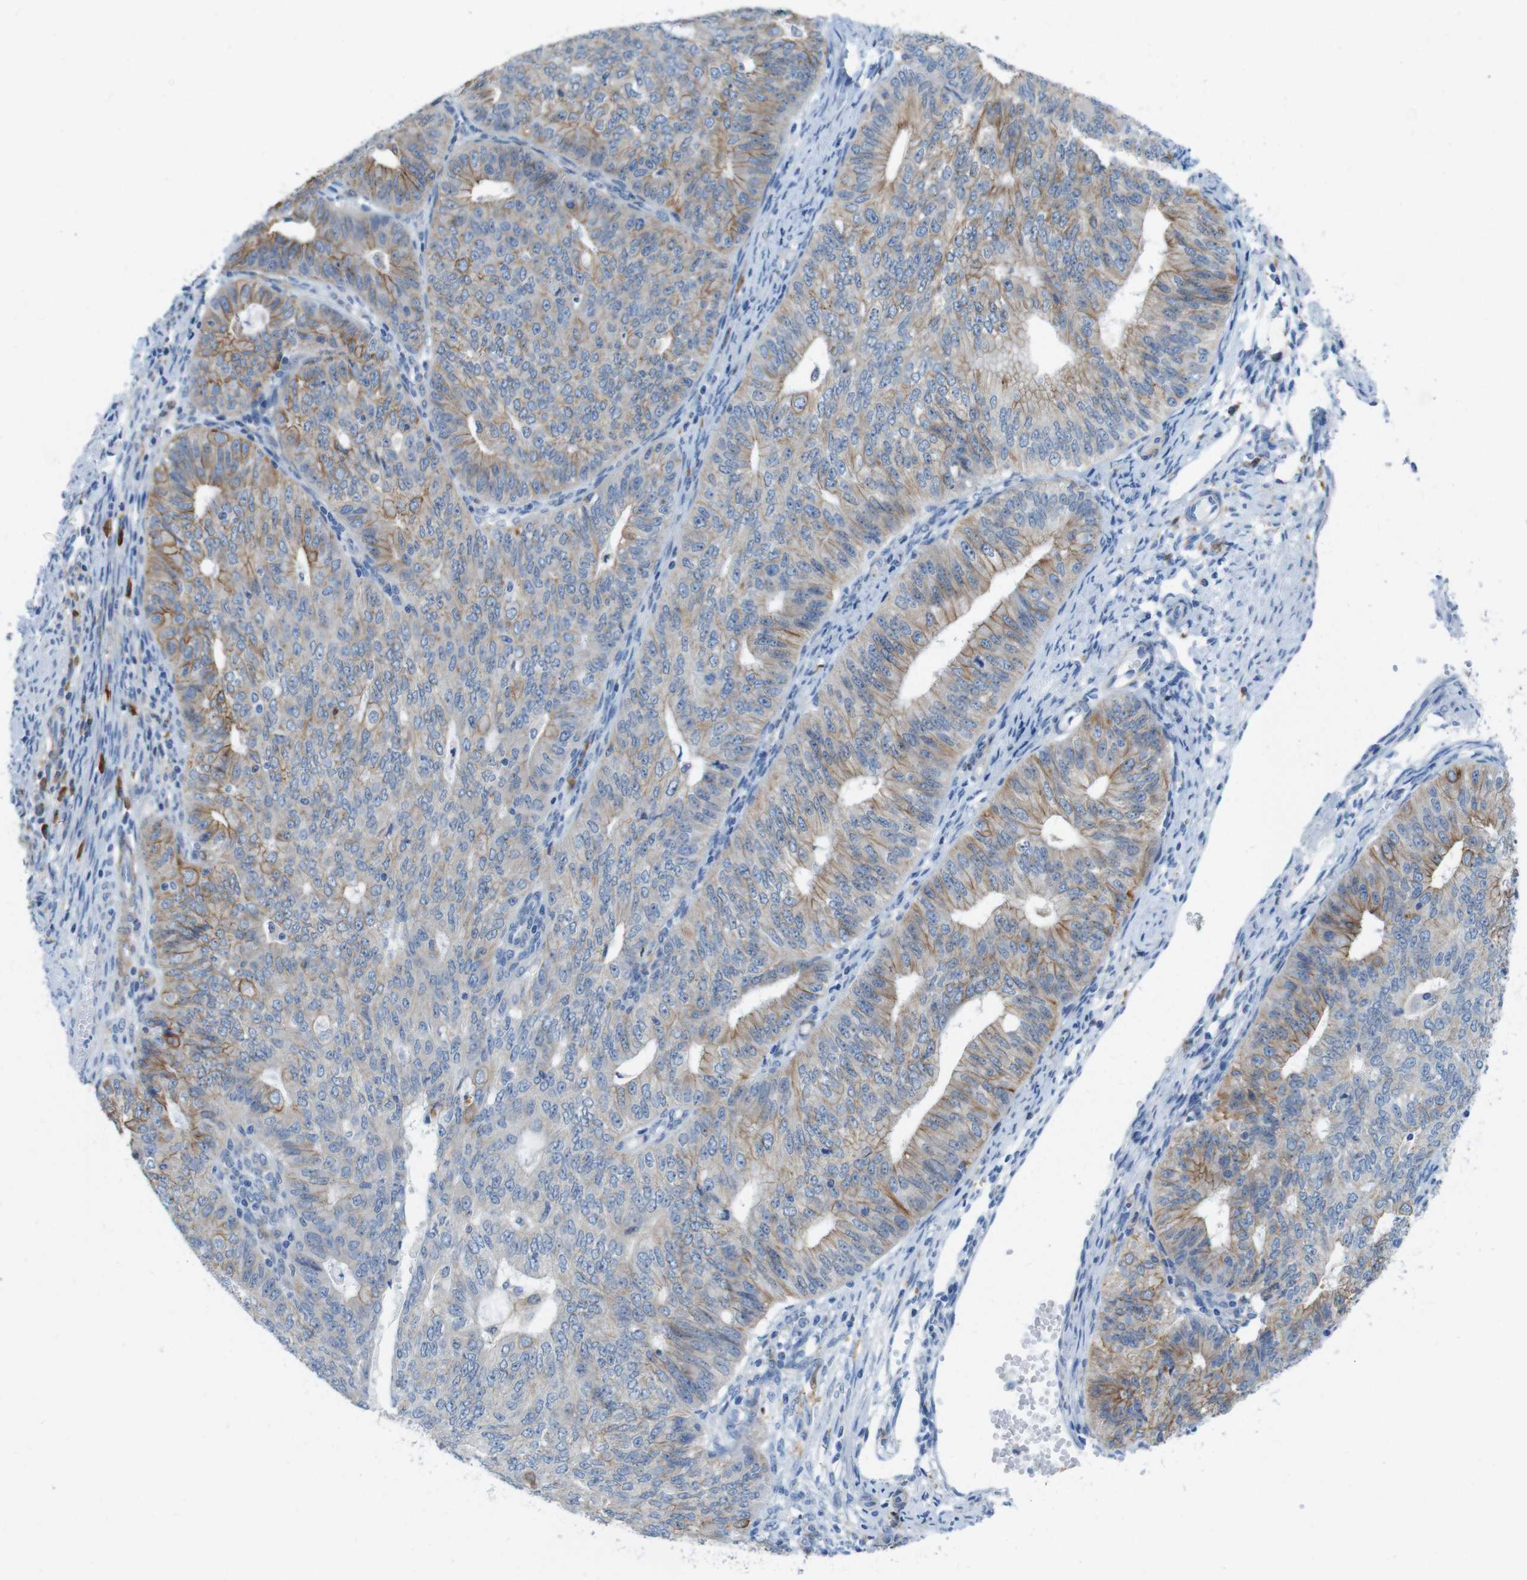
{"staining": {"intensity": "moderate", "quantity": "25%-75%", "location": "cytoplasmic/membranous"}, "tissue": "endometrial cancer", "cell_type": "Tumor cells", "image_type": "cancer", "snomed": [{"axis": "morphology", "description": "Adenocarcinoma, NOS"}, {"axis": "topography", "description": "Endometrium"}], "caption": "An immunohistochemistry micrograph of neoplastic tissue is shown. Protein staining in brown highlights moderate cytoplasmic/membranous positivity in endometrial adenocarcinoma within tumor cells.", "gene": "CLMN", "patient": {"sex": "female", "age": 32}}